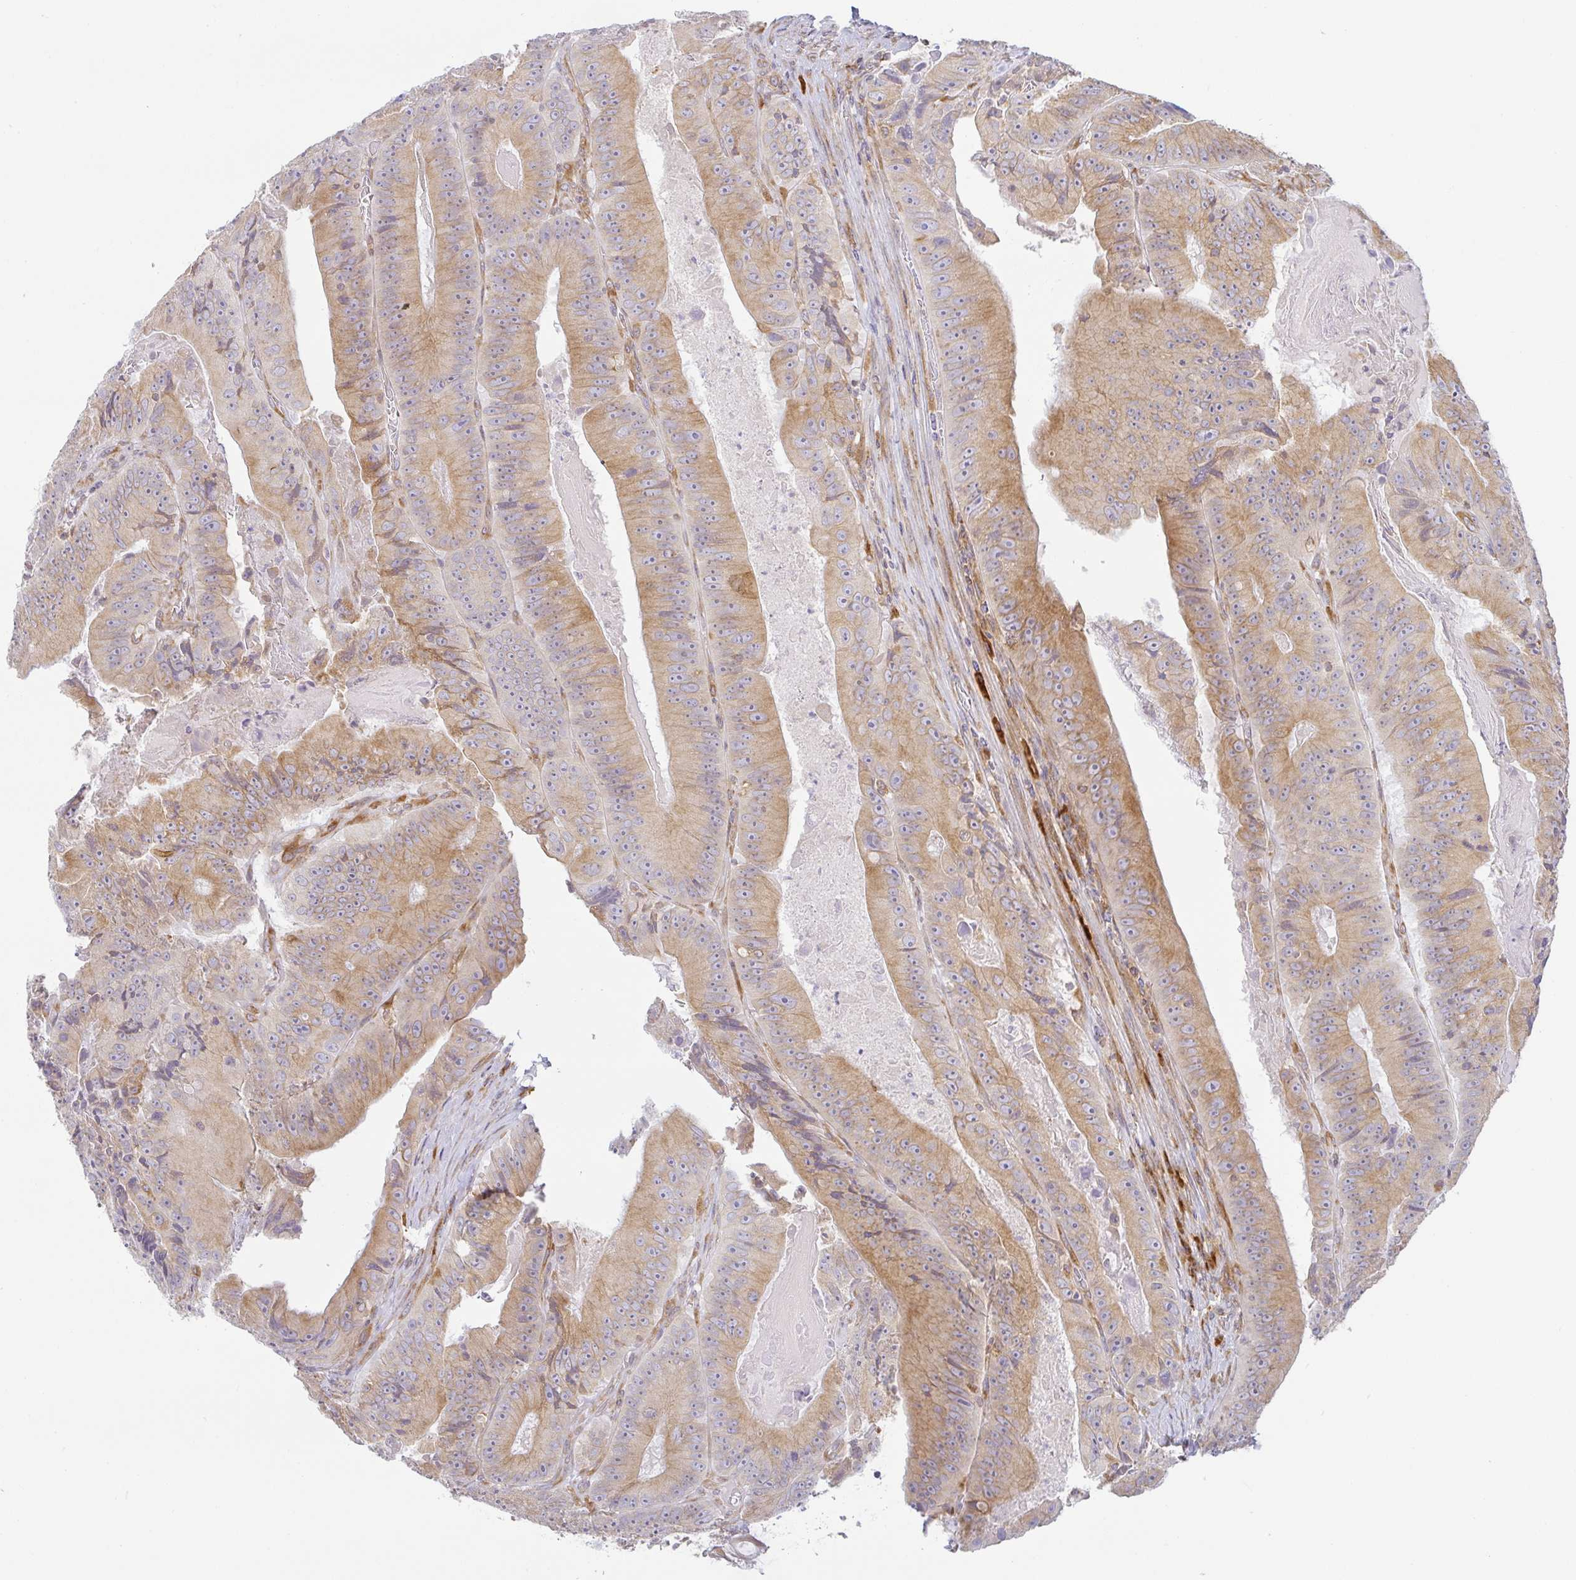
{"staining": {"intensity": "moderate", "quantity": ">75%", "location": "cytoplasmic/membranous,nuclear"}, "tissue": "colorectal cancer", "cell_type": "Tumor cells", "image_type": "cancer", "snomed": [{"axis": "morphology", "description": "Adenocarcinoma, NOS"}, {"axis": "topography", "description": "Colon"}], "caption": "The histopathology image reveals staining of colorectal cancer (adenocarcinoma), revealing moderate cytoplasmic/membranous and nuclear protein positivity (brown color) within tumor cells.", "gene": "DERL2", "patient": {"sex": "female", "age": 86}}